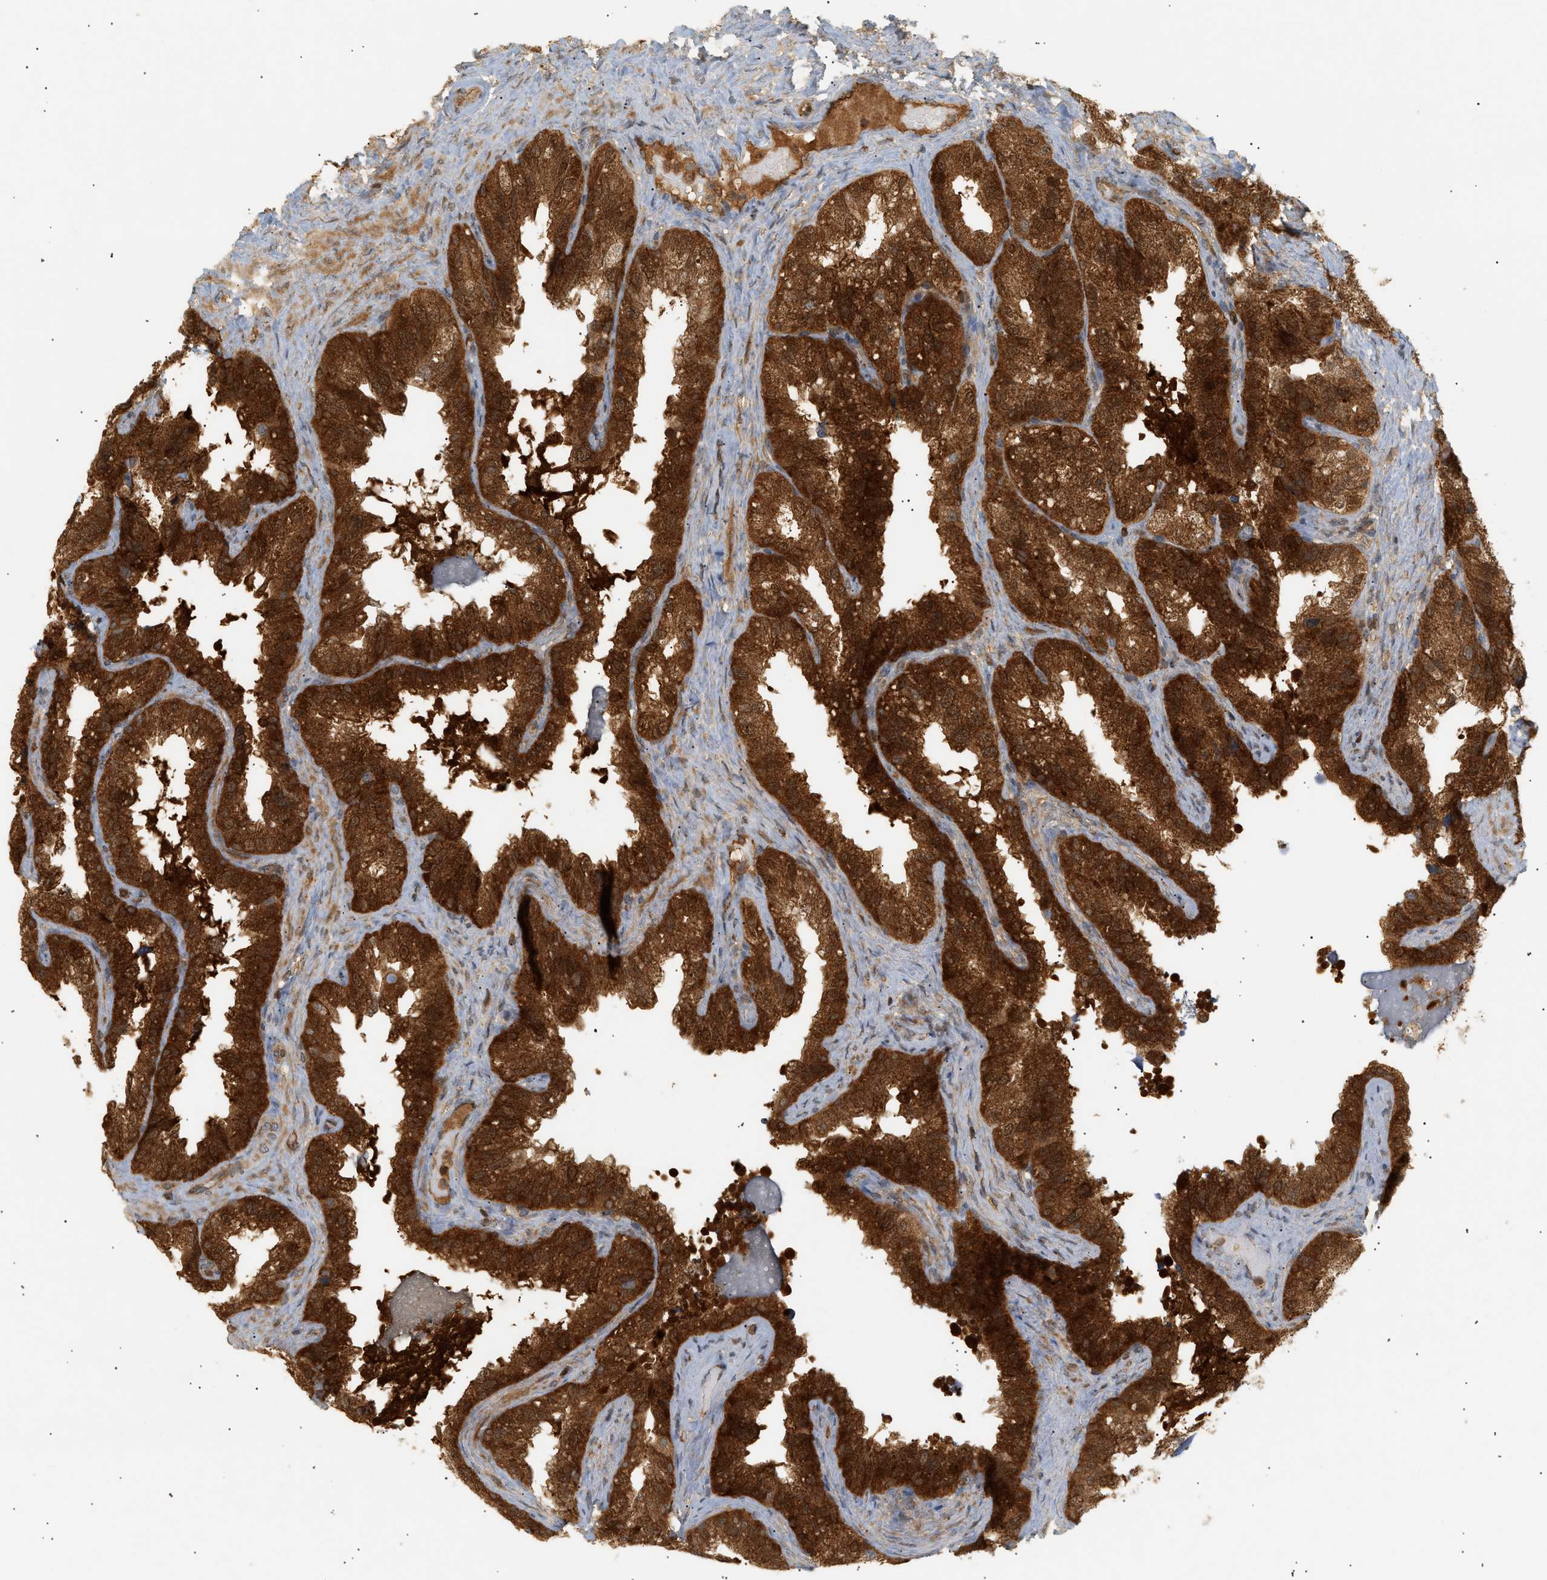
{"staining": {"intensity": "strong", "quantity": ">75%", "location": "cytoplasmic/membranous,nuclear"}, "tissue": "seminal vesicle", "cell_type": "Glandular cells", "image_type": "normal", "snomed": [{"axis": "morphology", "description": "Normal tissue, NOS"}, {"axis": "topography", "description": "Seminal veicle"}], "caption": "Immunohistochemistry (IHC) photomicrograph of normal seminal vesicle: seminal vesicle stained using immunohistochemistry shows high levels of strong protein expression localized specifically in the cytoplasmic/membranous,nuclear of glandular cells, appearing as a cytoplasmic/membranous,nuclear brown color.", "gene": "SHC1", "patient": {"sex": "male", "age": 68}}